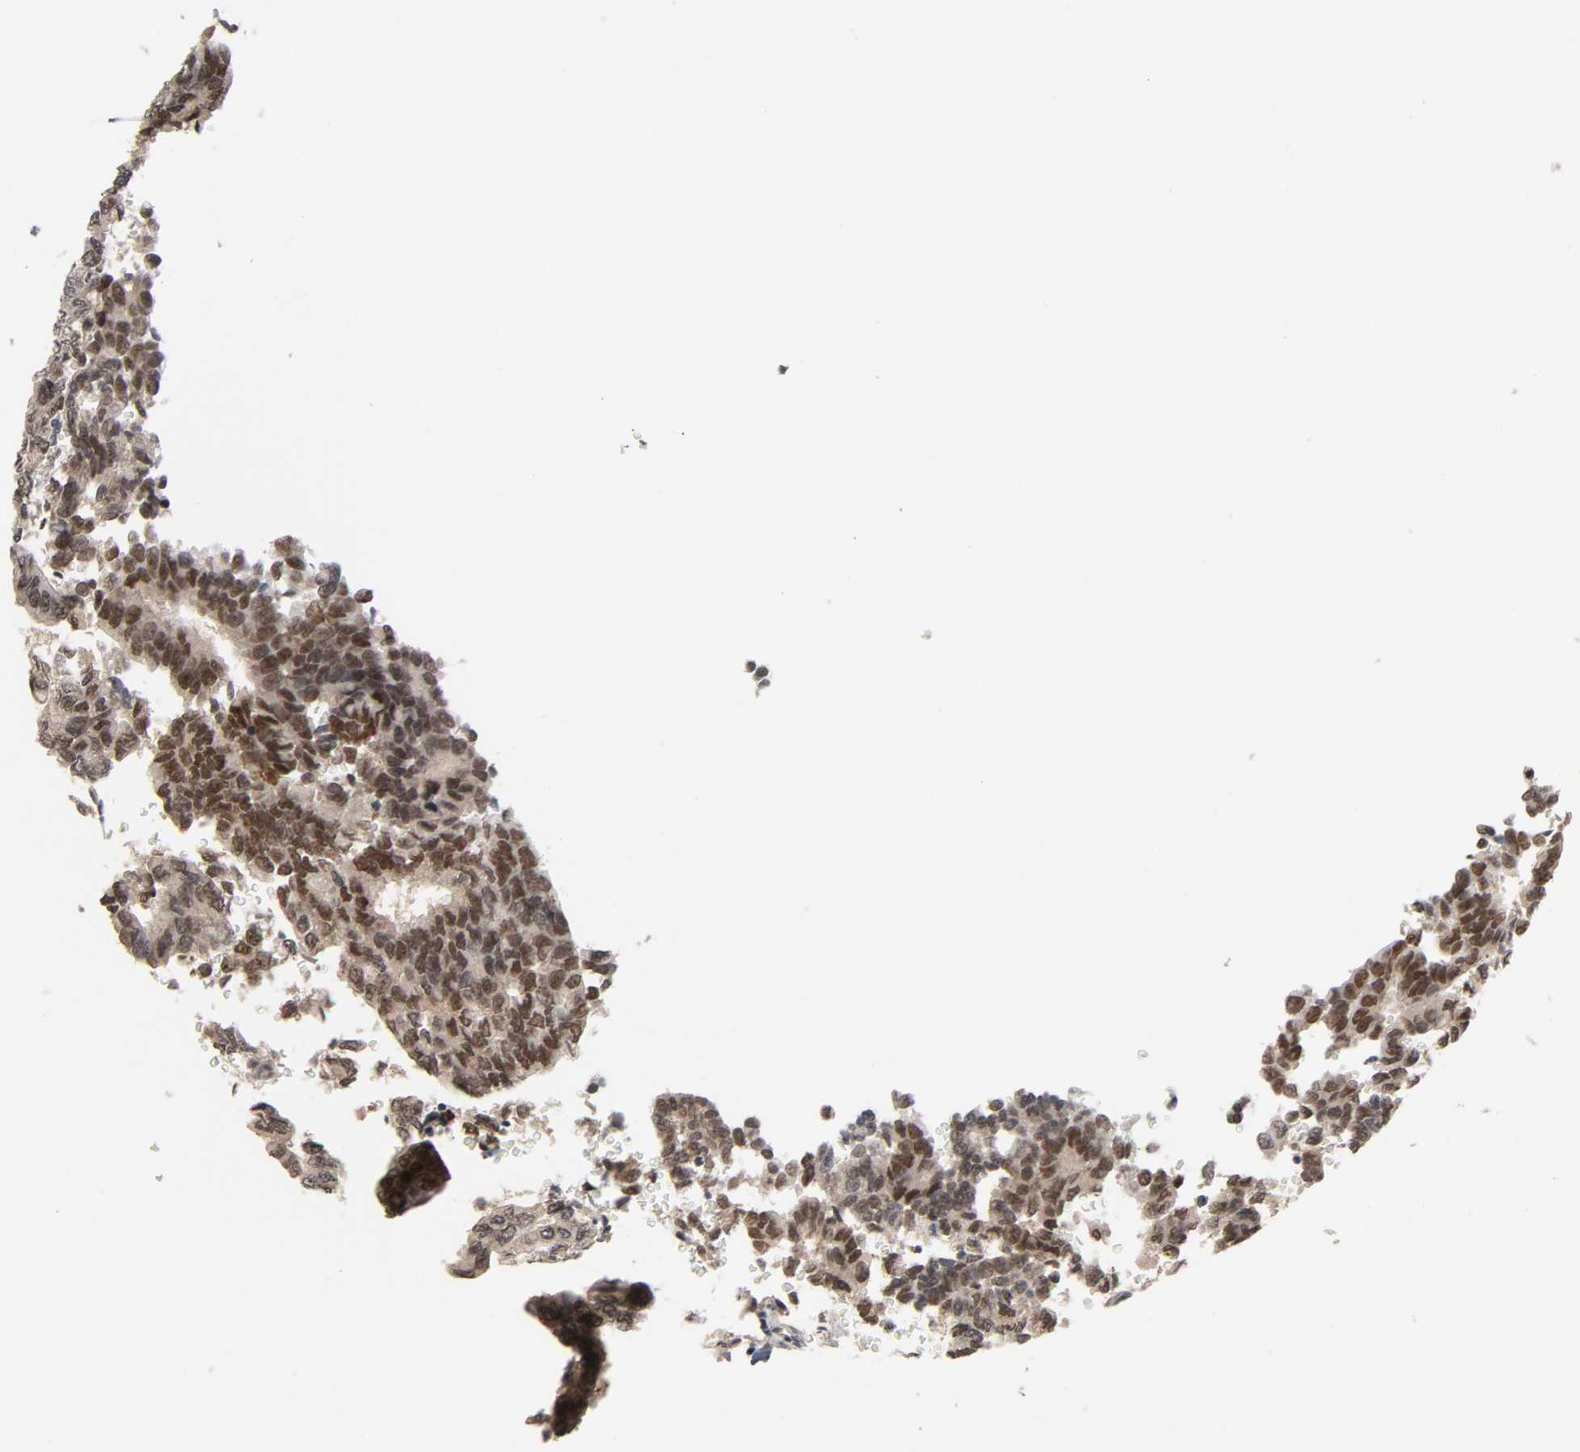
{"staining": {"intensity": "moderate", "quantity": ">75%", "location": "cytoplasmic/membranous,nuclear"}, "tissue": "thyroid cancer", "cell_type": "Tumor cells", "image_type": "cancer", "snomed": [{"axis": "morphology", "description": "Papillary adenocarcinoma, NOS"}, {"axis": "topography", "description": "Thyroid gland"}], "caption": "Approximately >75% of tumor cells in human thyroid cancer (papillary adenocarcinoma) demonstrate moderate cytoplasmic/membranous and nuclear protein expression as visualized by brown immunohistochemical staining.", "gene": "HTR1E", "patient": {"sex": "female", "age": 35}}